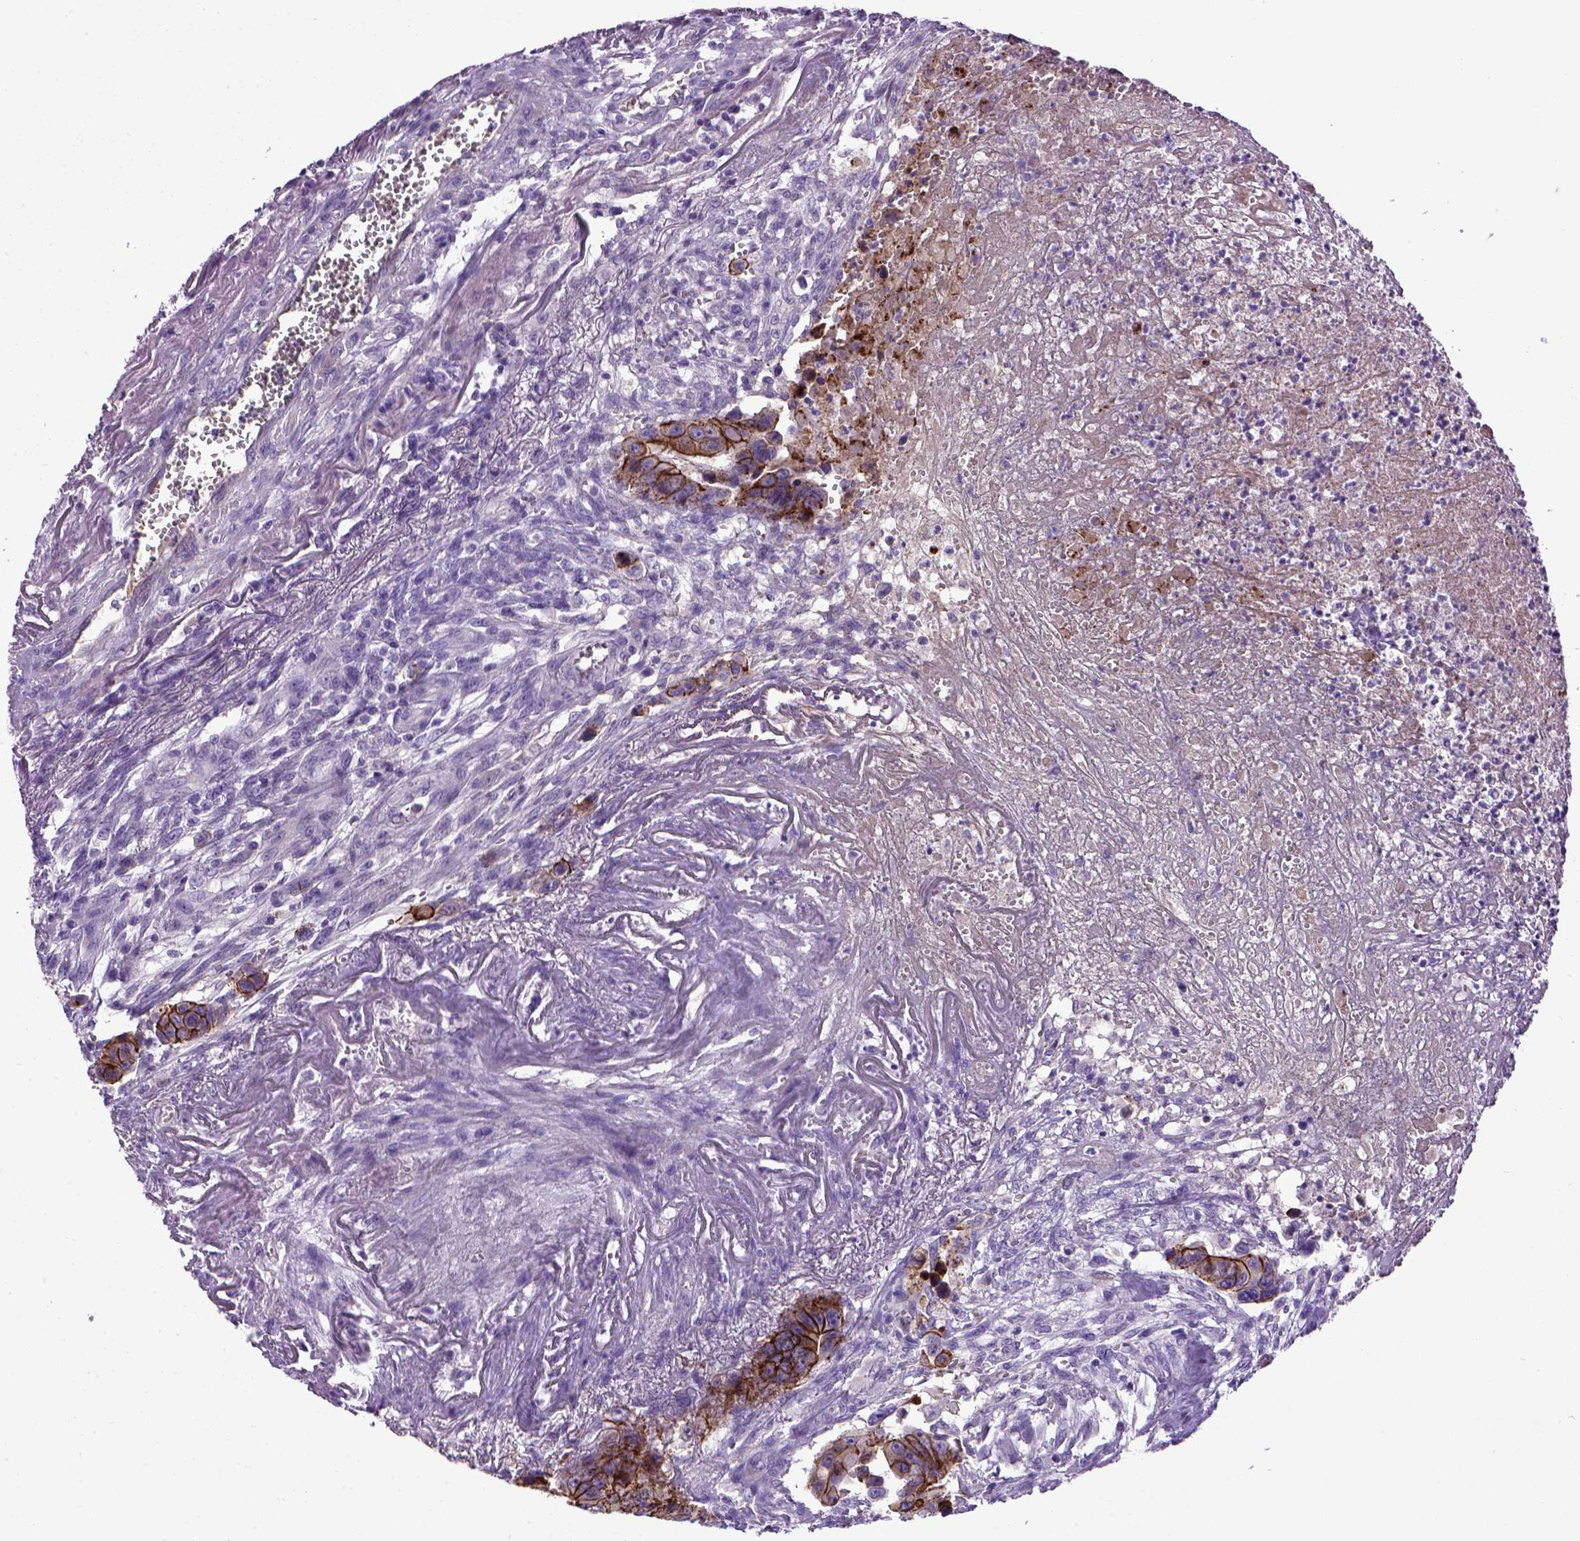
{"staining": {"intensity": "strong", "quantity": ">75%", "location": "cytoplasmic/membranous"}, "tissue": "colorectal cancer", "cell_type": "Tumor cells", "image_type": "cancer", "snomed": [{"axis": "morphology", "description": "Adenocarcinoma, NOS"}, {"axis": "topography", "description": "Colon"}], "caption": "IHC micrograph of colorectal adenocarcinoma stained for a protein (brown), which shows high levels of strong cytoplasmic/membranous positivity in about >75% of tumor cells.", "gene": "CDH1", "patient": {"sex": "female", "age": 87}}